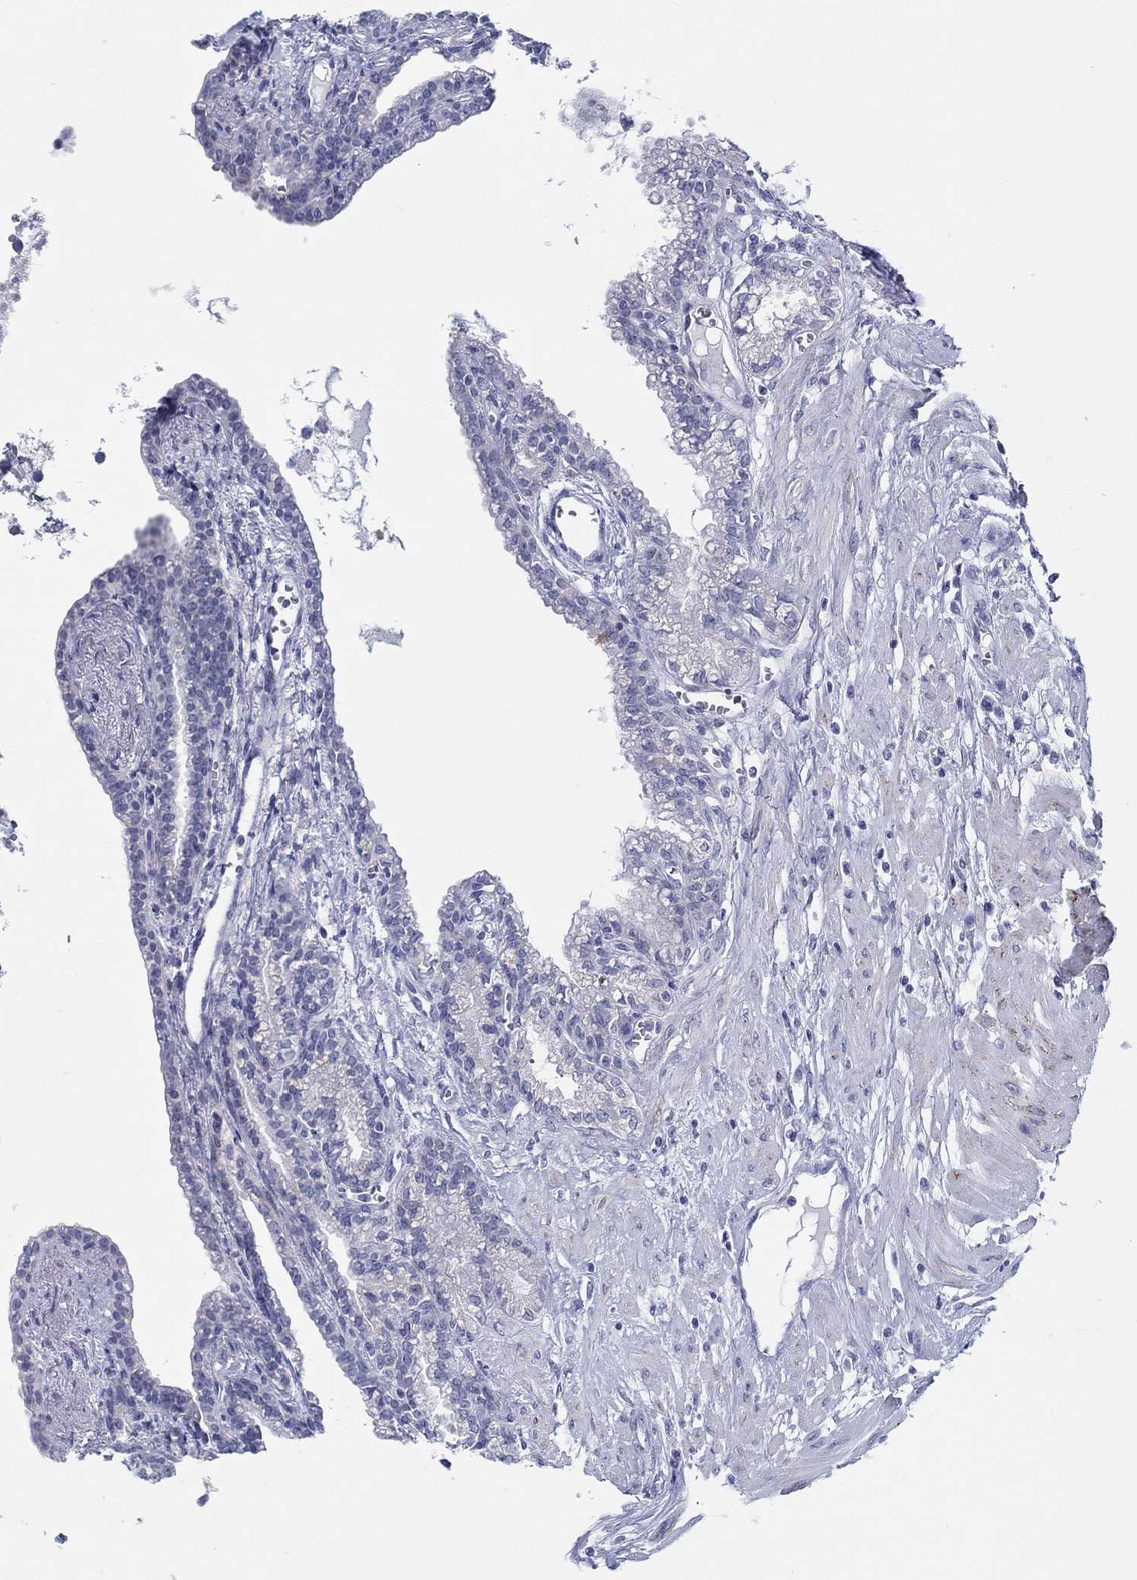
{"staining": {"intensity": "negative", "quantity": "none", "location": "none"}, "tissue": "seminal vesicle", "cell_type": "Glandular cells", "image_type": "normal", "snomed": [{"axis": "morphology", "description": "Normal tissue, NOS"}, {"axis": "morphology", "description": "Urothelial carcinoma, NOS"}, {"axis": "topography", "description": "Urinary bladder"}, {"axis": "topography", "description": "Seminal veicle"}], "caption": "High power microscopy micrograph of an IHC photomicrograph of benign seminal vesicle, revealing no significant positivity in glandular cells.", "gene": "H1", "patient": {"sex": "male", "age": 76}}